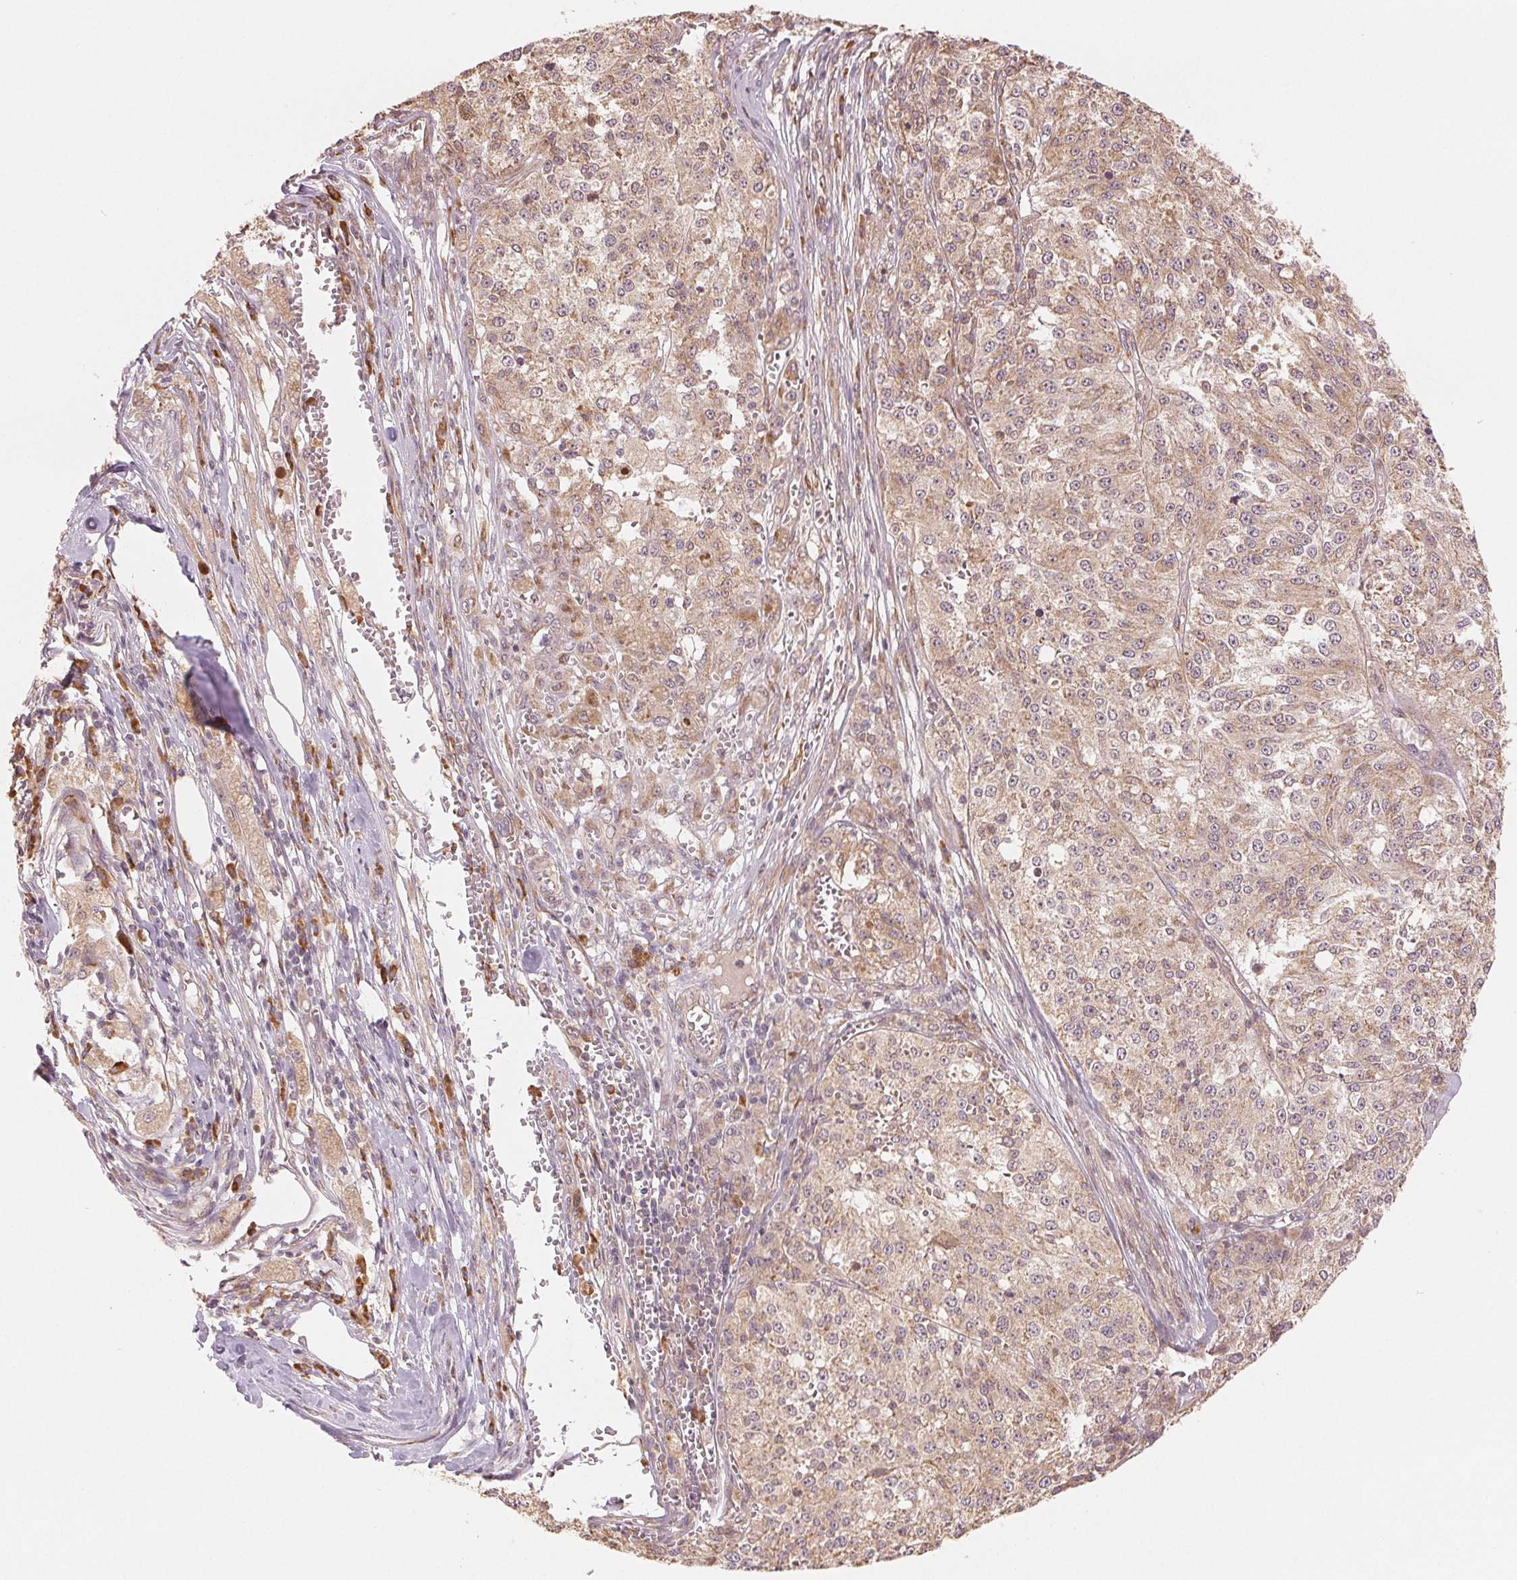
{"staining": {"intensity": "weak", "quantity": ">75%", "location": "cytoplasmic/membranous"}, "tissue": "melanoma", "cell_type": "Tumor cells", "image_type": "cancer", "snomed": [{"axis": "morphology", "description": "Malignant melanoma, Metastatic site"}, {"axis": "topography", "description": "Lymph node"}], "caption": "A micrograph showing weak cytoplasmic/membranous positivity in about >75% of tumor cells in melanoma, as visualized by brown immunohistochemical staining.", "gene": "SLC20A1", "patient": {"sex": "female", "age": 64}}